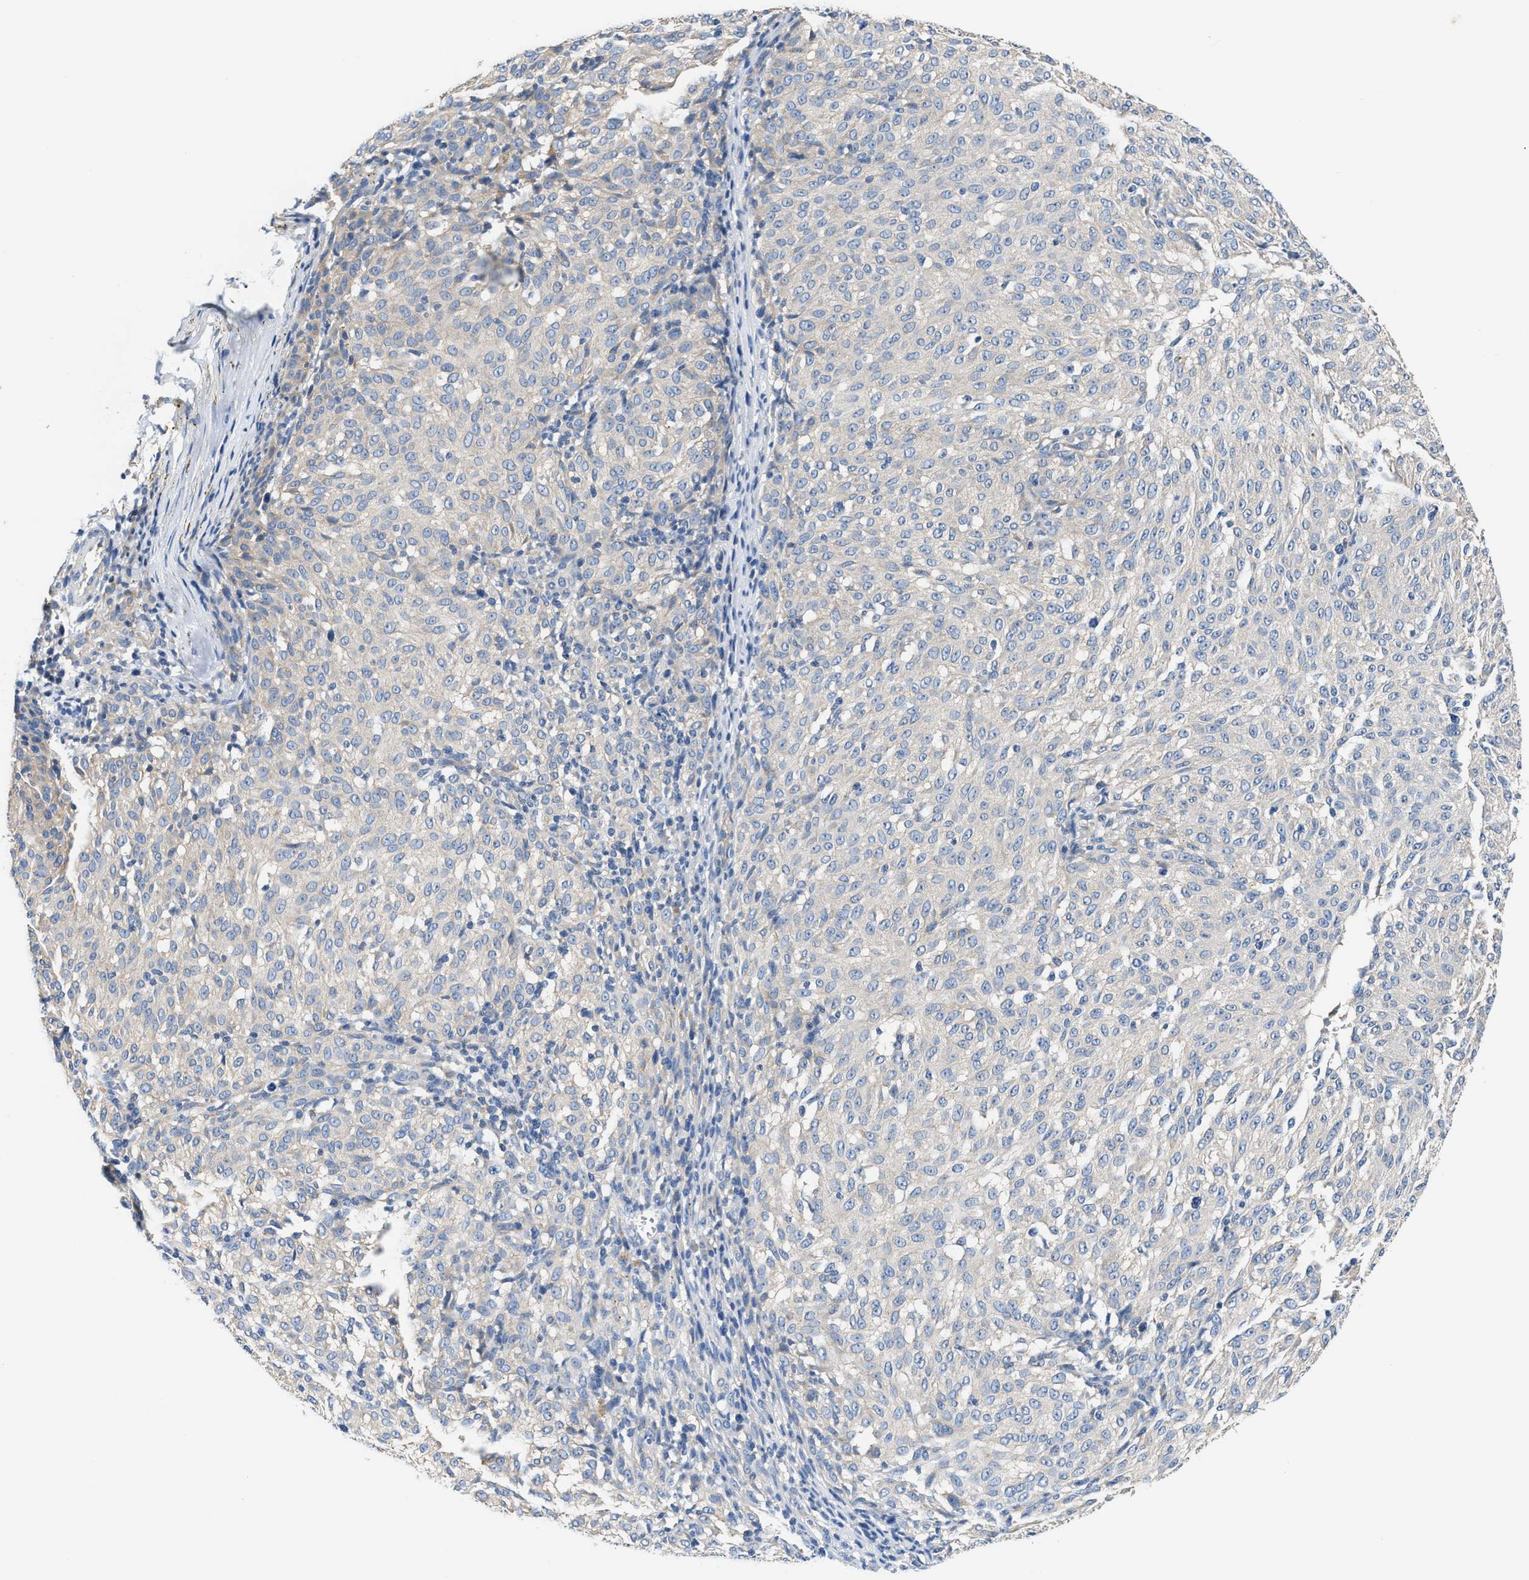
{"staining": {"intensity": "negative", "quantity": "none", "location": "none"}, "tissue": "melanoma", "cell_type": "Tumor cells", "image_type": "cancer", "snomed": [{"axis": "morphology", "description": "Malignant melanoma, NOS"}, {"axis": "topography", "description": "Skin"}], "caption": "Immunohistochemistry photomicrograph of neoplastic tissue: malignant melanoma stained with DAB (3,3'-diaminobenzidine) reveals no significant protein staining in tumor cells.", "gene": "TUT7", "patient": {"sex": "female", "age": 72}}